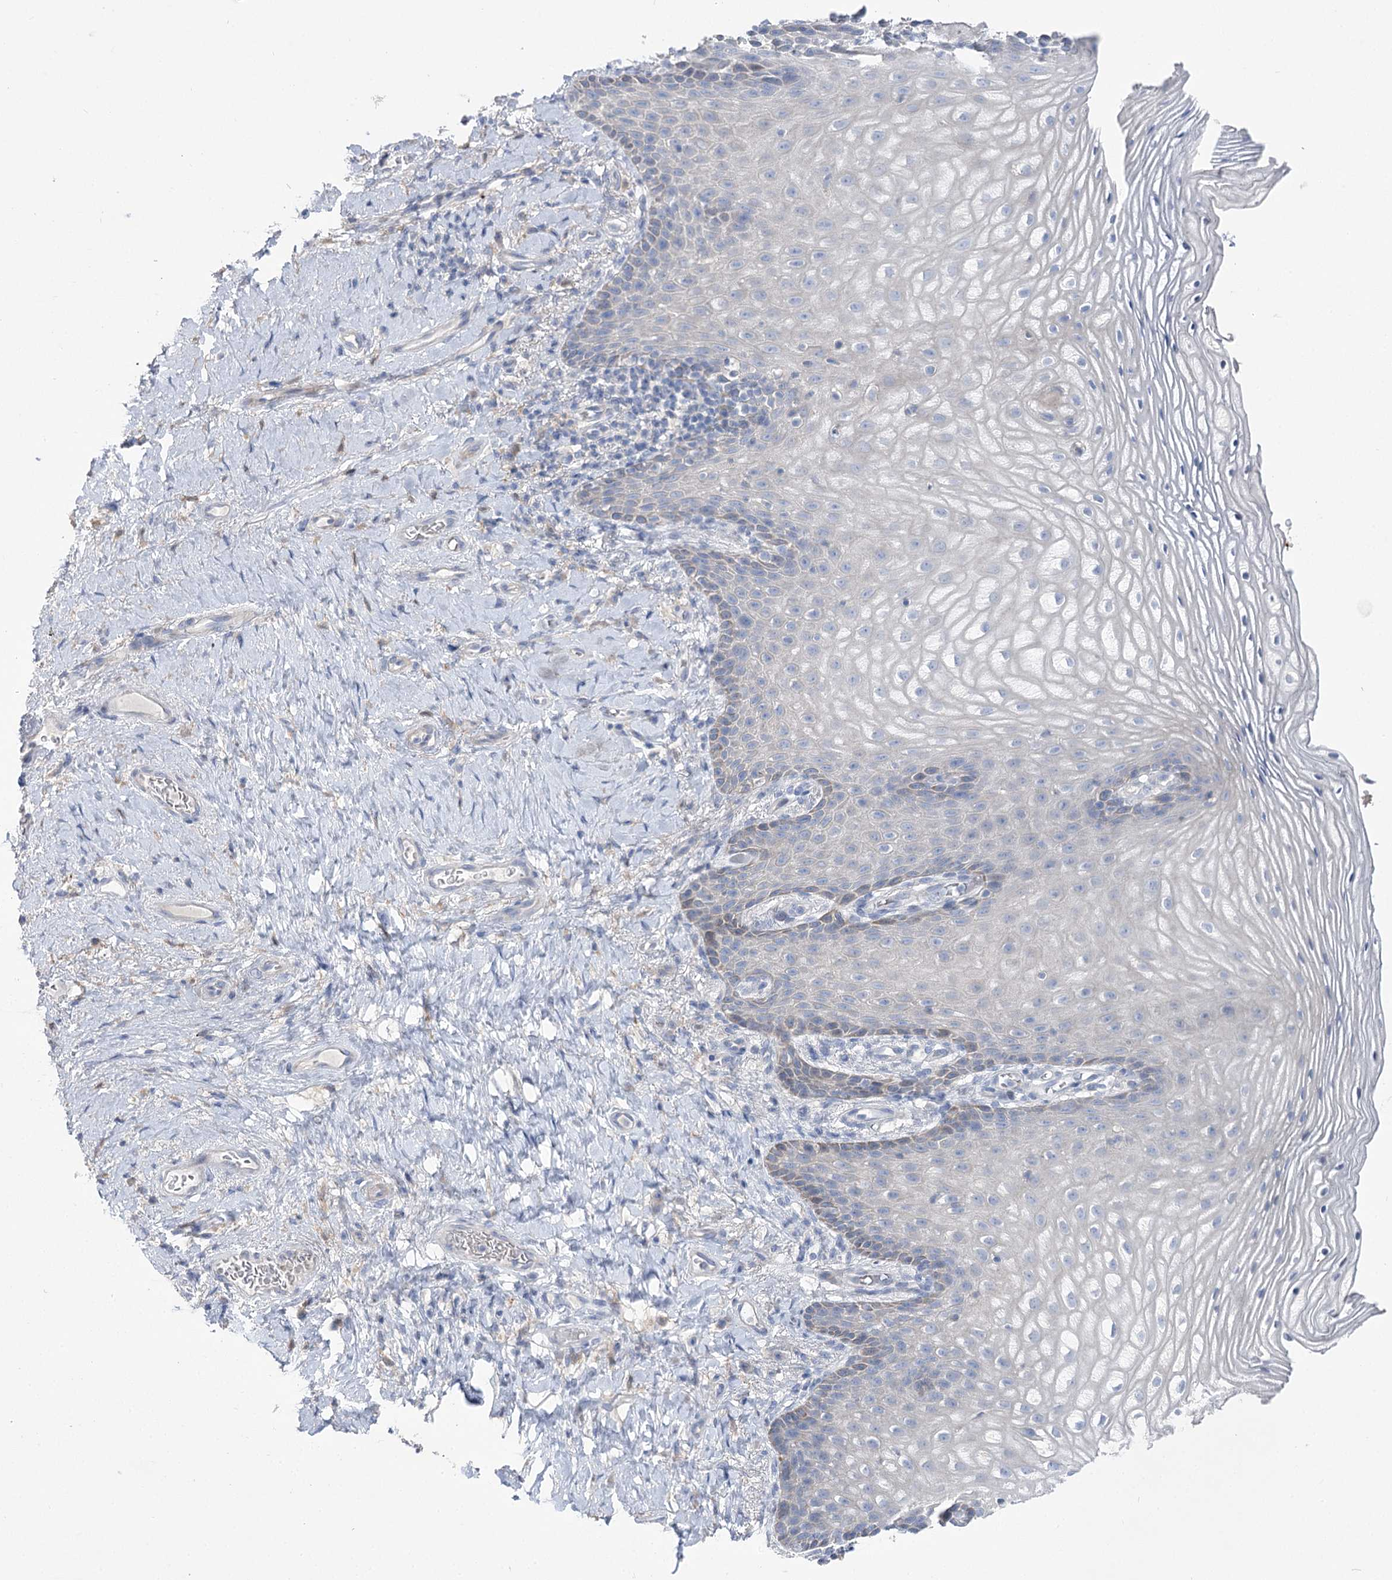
{"staining": {"intensity": "weak", "quantity": "<25%", "location": "cytoplasmic/membranous"}, "tissue": "vagina", "cell_type": "Squamous epithelial cells", "image_type": "normal", "snomed": [{"axis": "morphology", "description": "Normal tissue, NOS"}, {"axis": "topography", "description": "Vagina"}], "caption": "IHC of normal human vagina reveals no positivity in squamous epithelial cells.", "gene": "NRAP", "patient": {"sex": "female", "age": 60}}